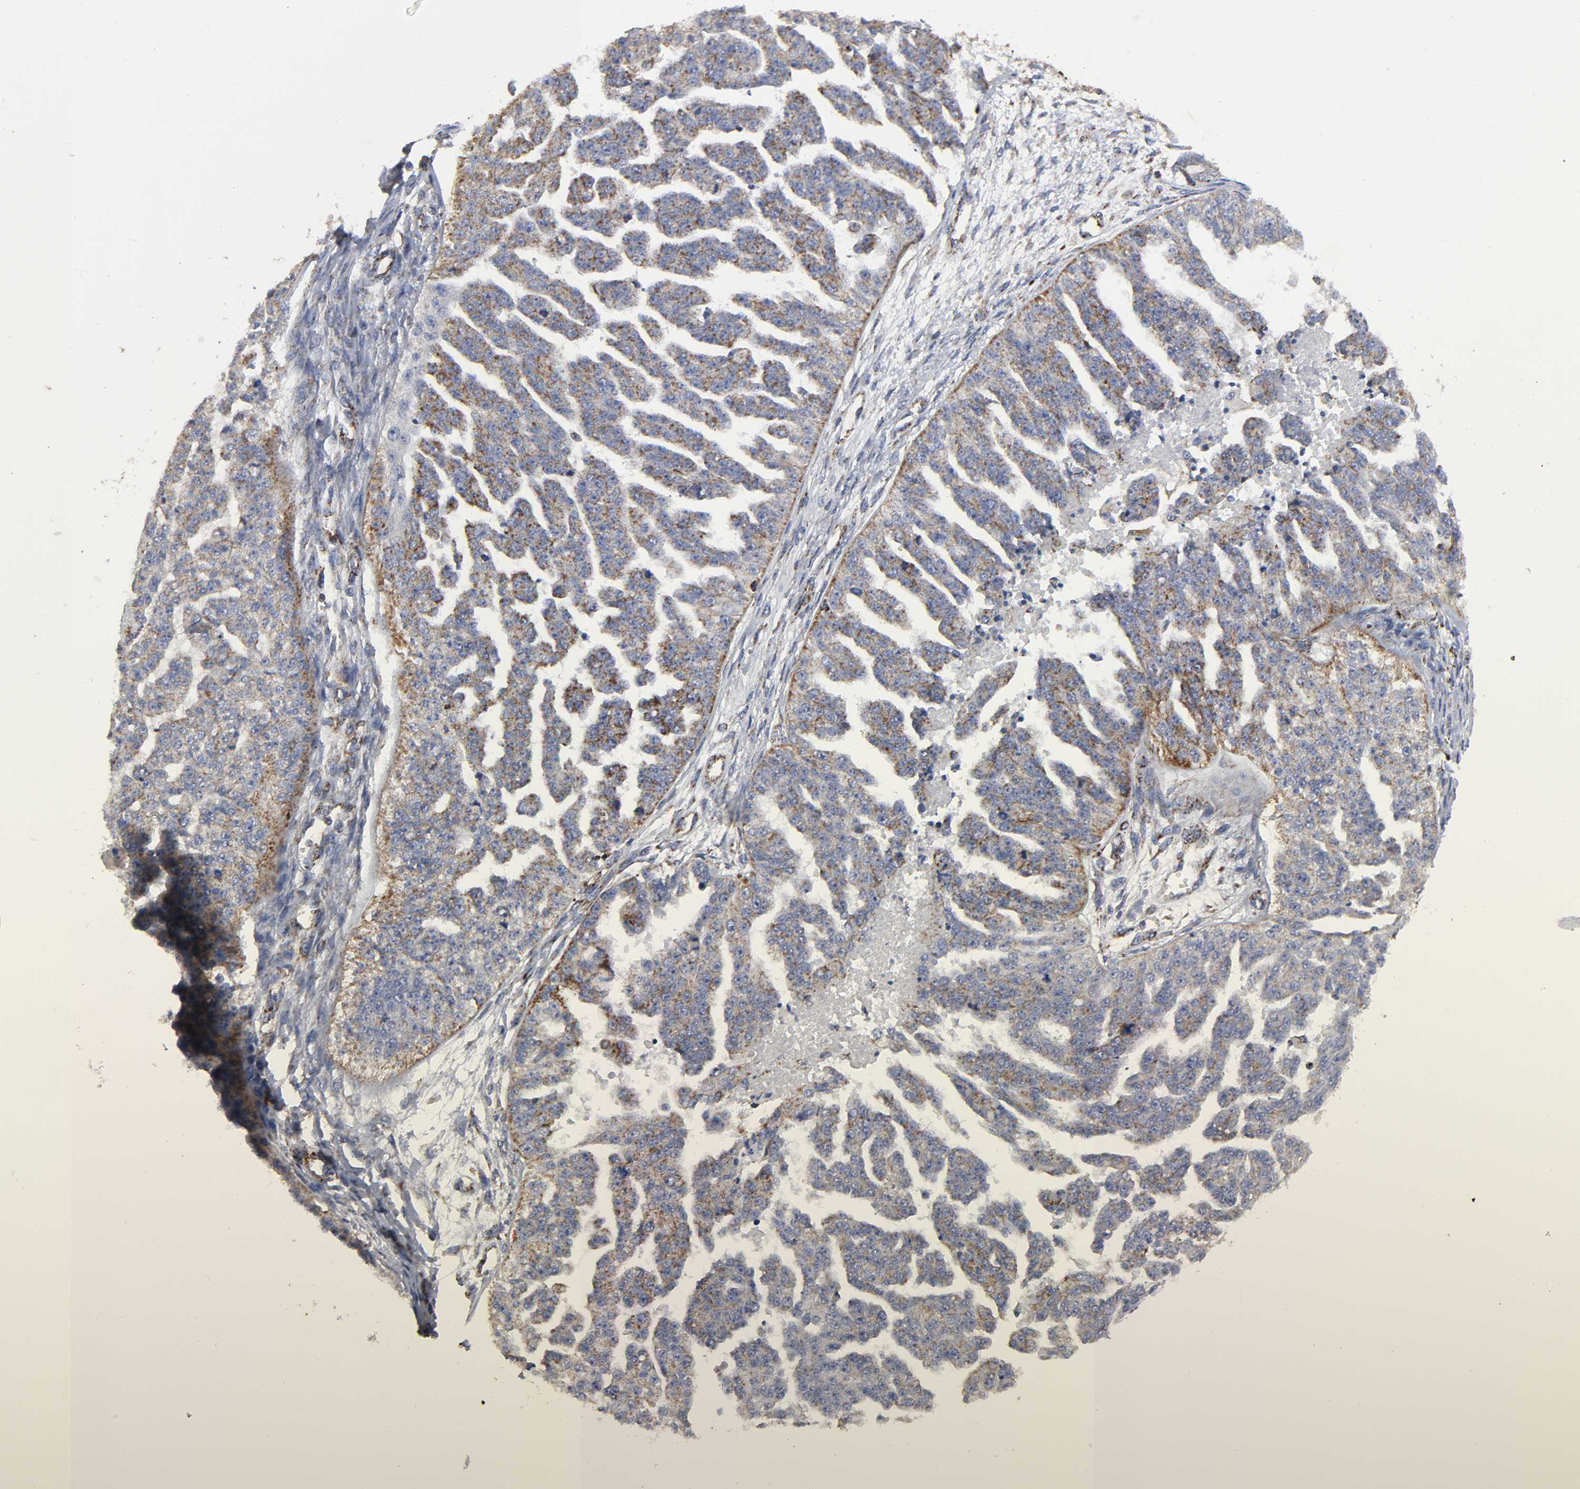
{"staining": {"intensity": "moderate", "quantity": "25%-75%", "location": "cytoplasmic/membranous"}, "tissue": "ovarian cancer", "cell_type": "Tumor cells", "image_type": "cancer", "snomed": [{"axis": "morphology", "description": "Cystadenocarcinoma, serous, NOS"}, {"axis": "topography", "description": "Ovary"}], "caption": "A brown stain labels moderate cytoplasmic/membranous staining of a protein in ovarian cancer (serous cystadenocarcinoma) tumor cells. The protein of interest is stained brown, and the nuclei are stained in blue (DAB (3,3'-diaminobenzidine) IHC with brightfield microscopy, high magnification).", "gene": "AOPEP", "patient": {"sex": "female", "age": 58}}